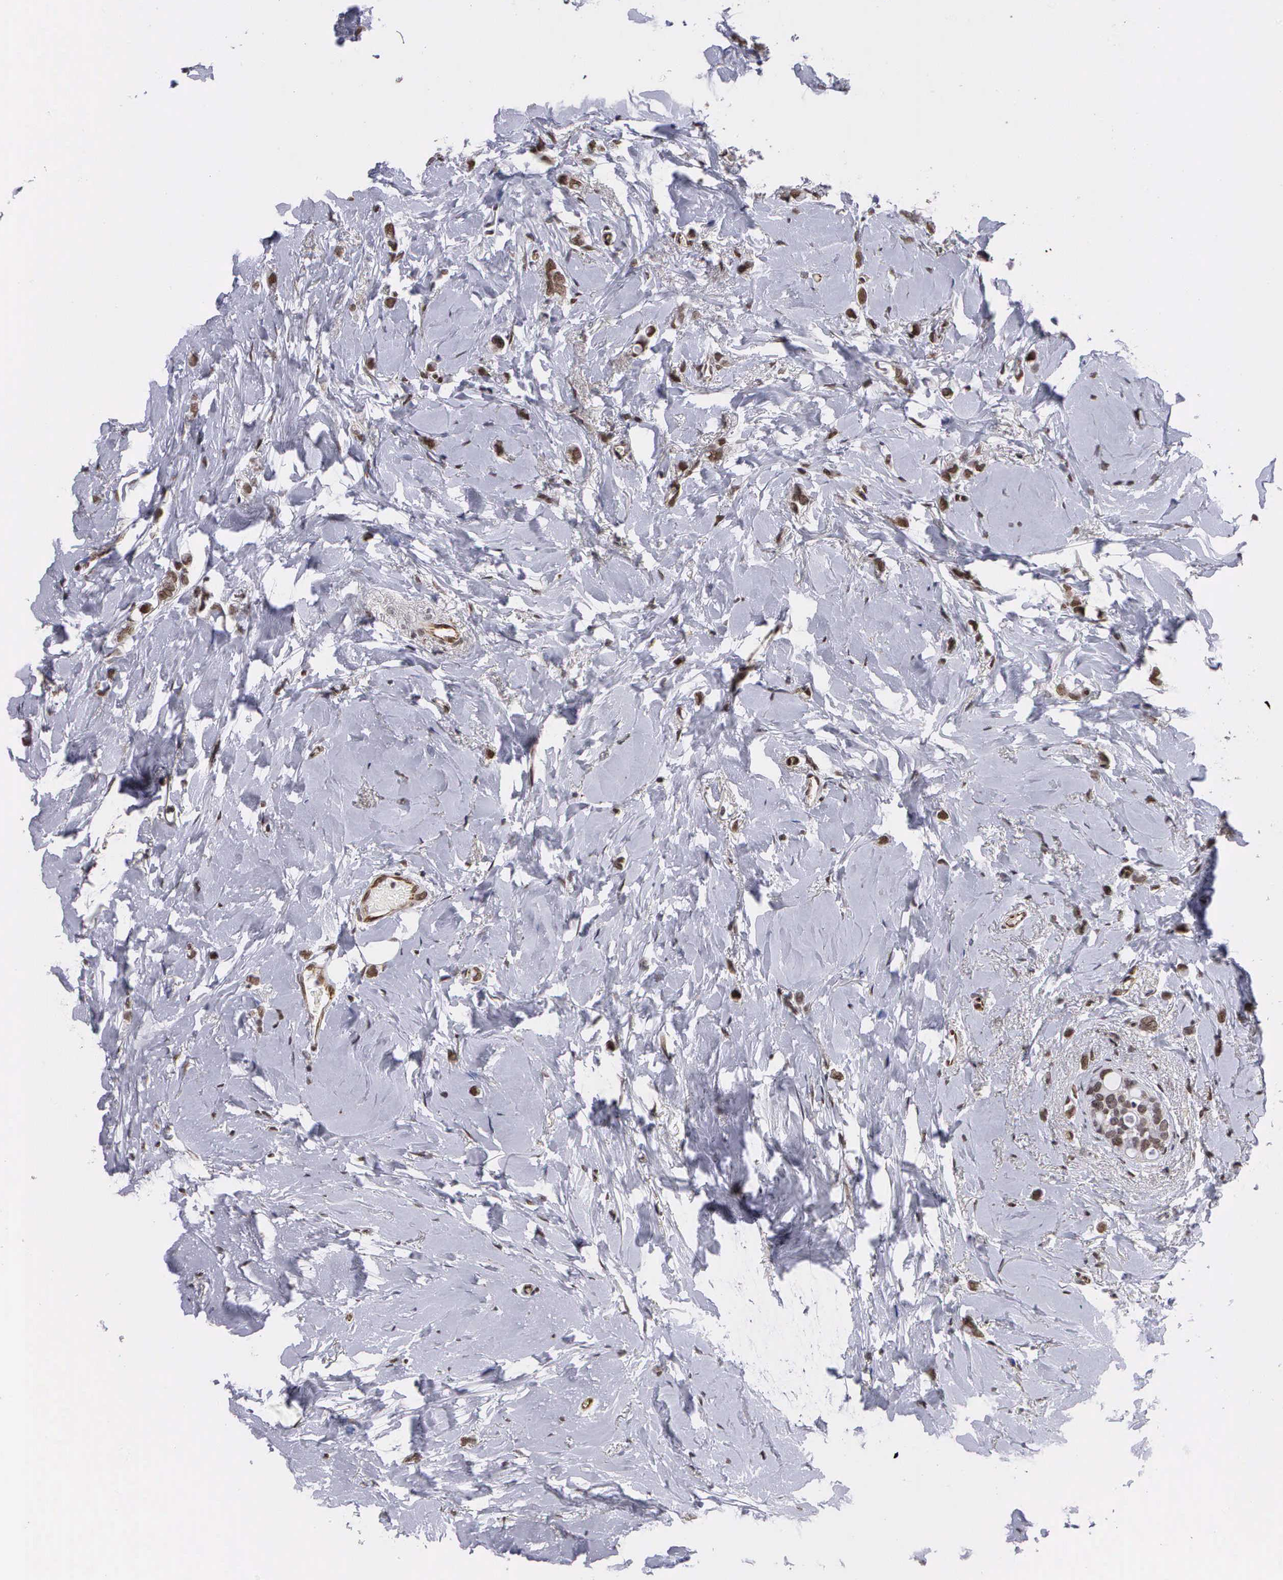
{"staining": {"intensity": "moderate", "quantity": ">75%", "location": "nuclear"}, "tissue": "breast cancer", "cell_type": "Tumor cells", "image_type": "cancer", "snomed": [{"axis": "morphology", "description": "Duct carcinoma"}, {"axis": "topography", "description": "Breast"}], "caption": "Protein staining of breast cancer tissue demonstrates moderate nuclear staining in about >75% of tumor cells.", "gene": "MORC2", "patient": {"sex": "female", "age": 72}}